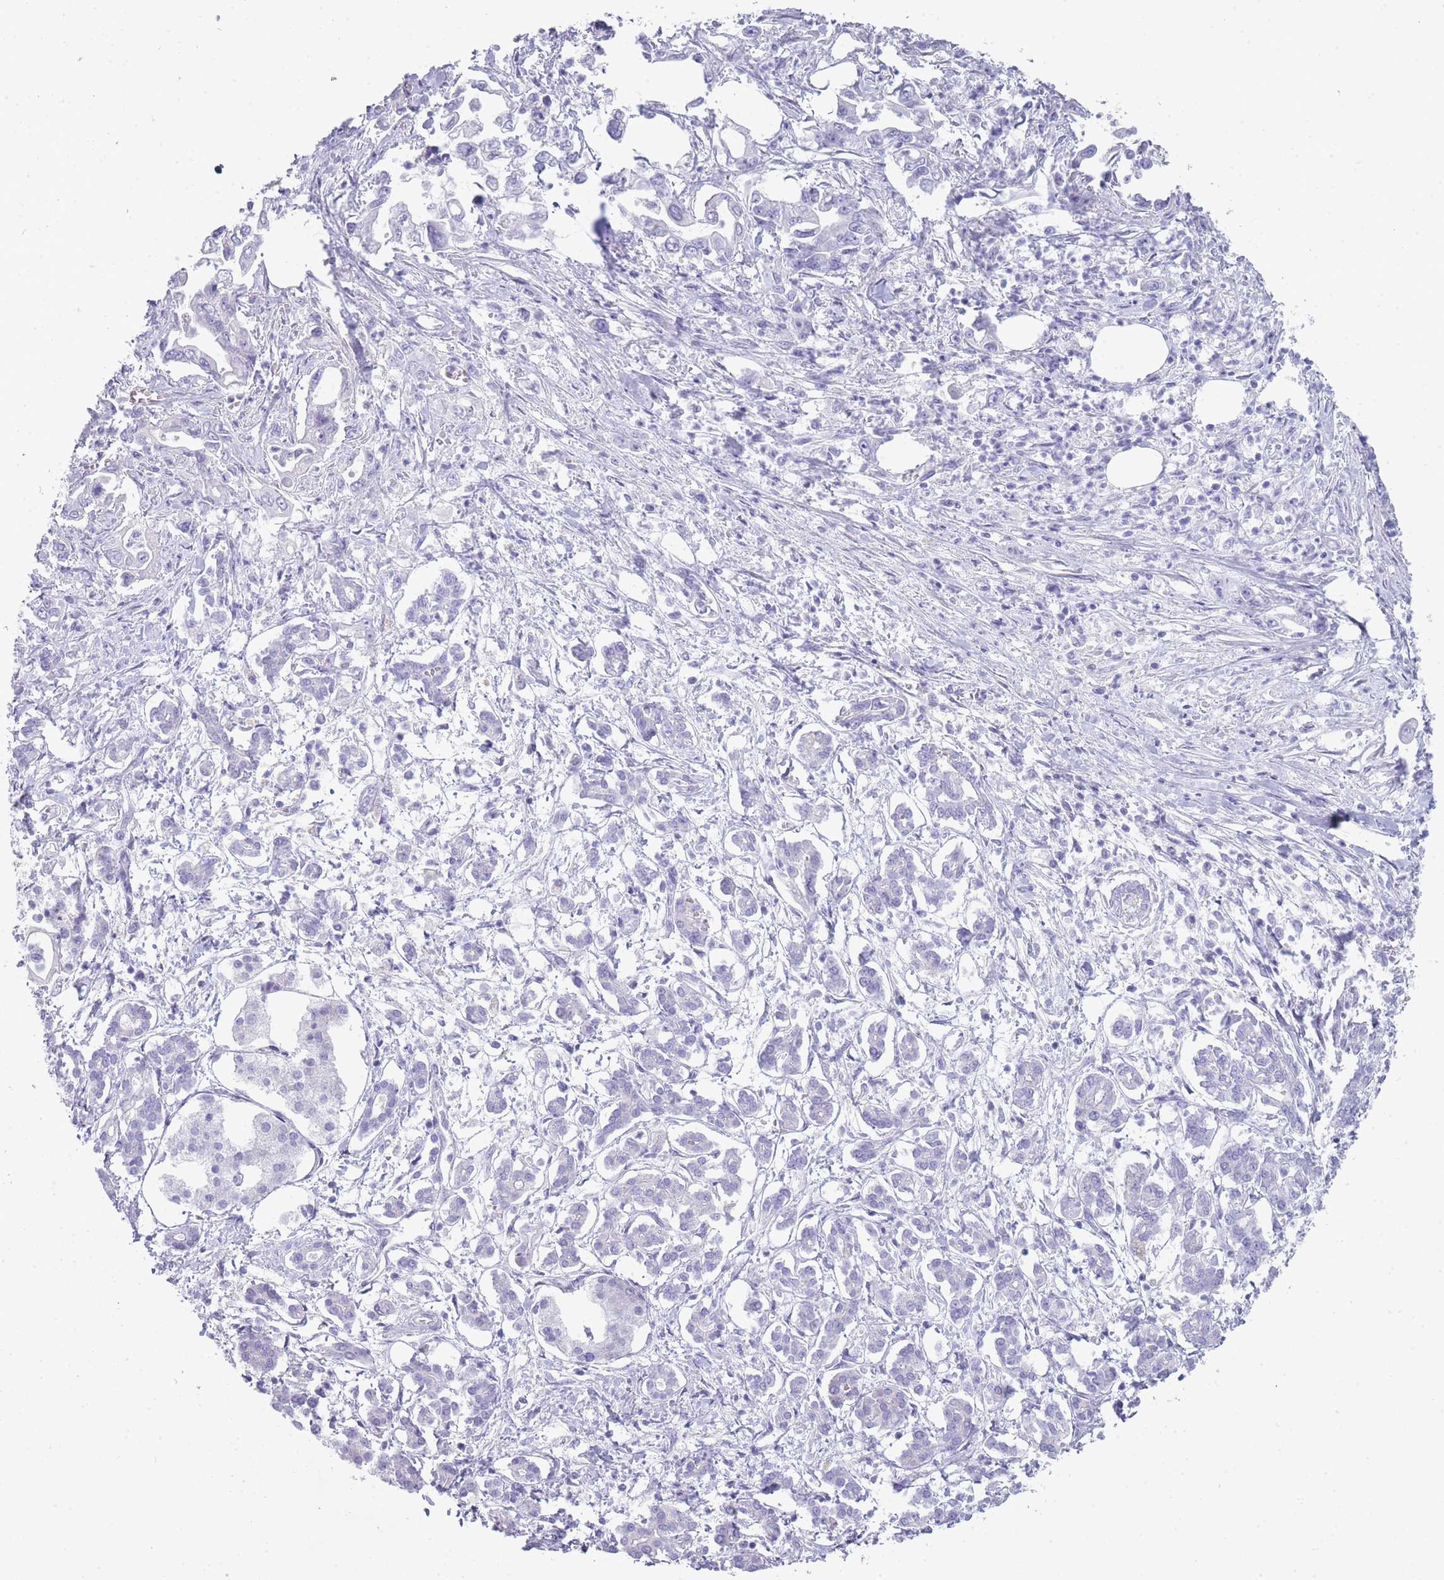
{"staining": {"intensity": "negative", "quantity": "none", "location": "none"}, "tissue": "pancreatic cancer", "cell_type": "Tumor cells", "image_type": "cancer", "snomed": [{"axis": "morphology", "description": "Adenocarcinoma, NOS"}, {"axis": "topography", "description": "Pancreas"}], "caption": "There is no significant positivity in tumor cells of pancreatic cancer.", "gene": "TCP11", "patient": {"sex": "male", "age": 61}}